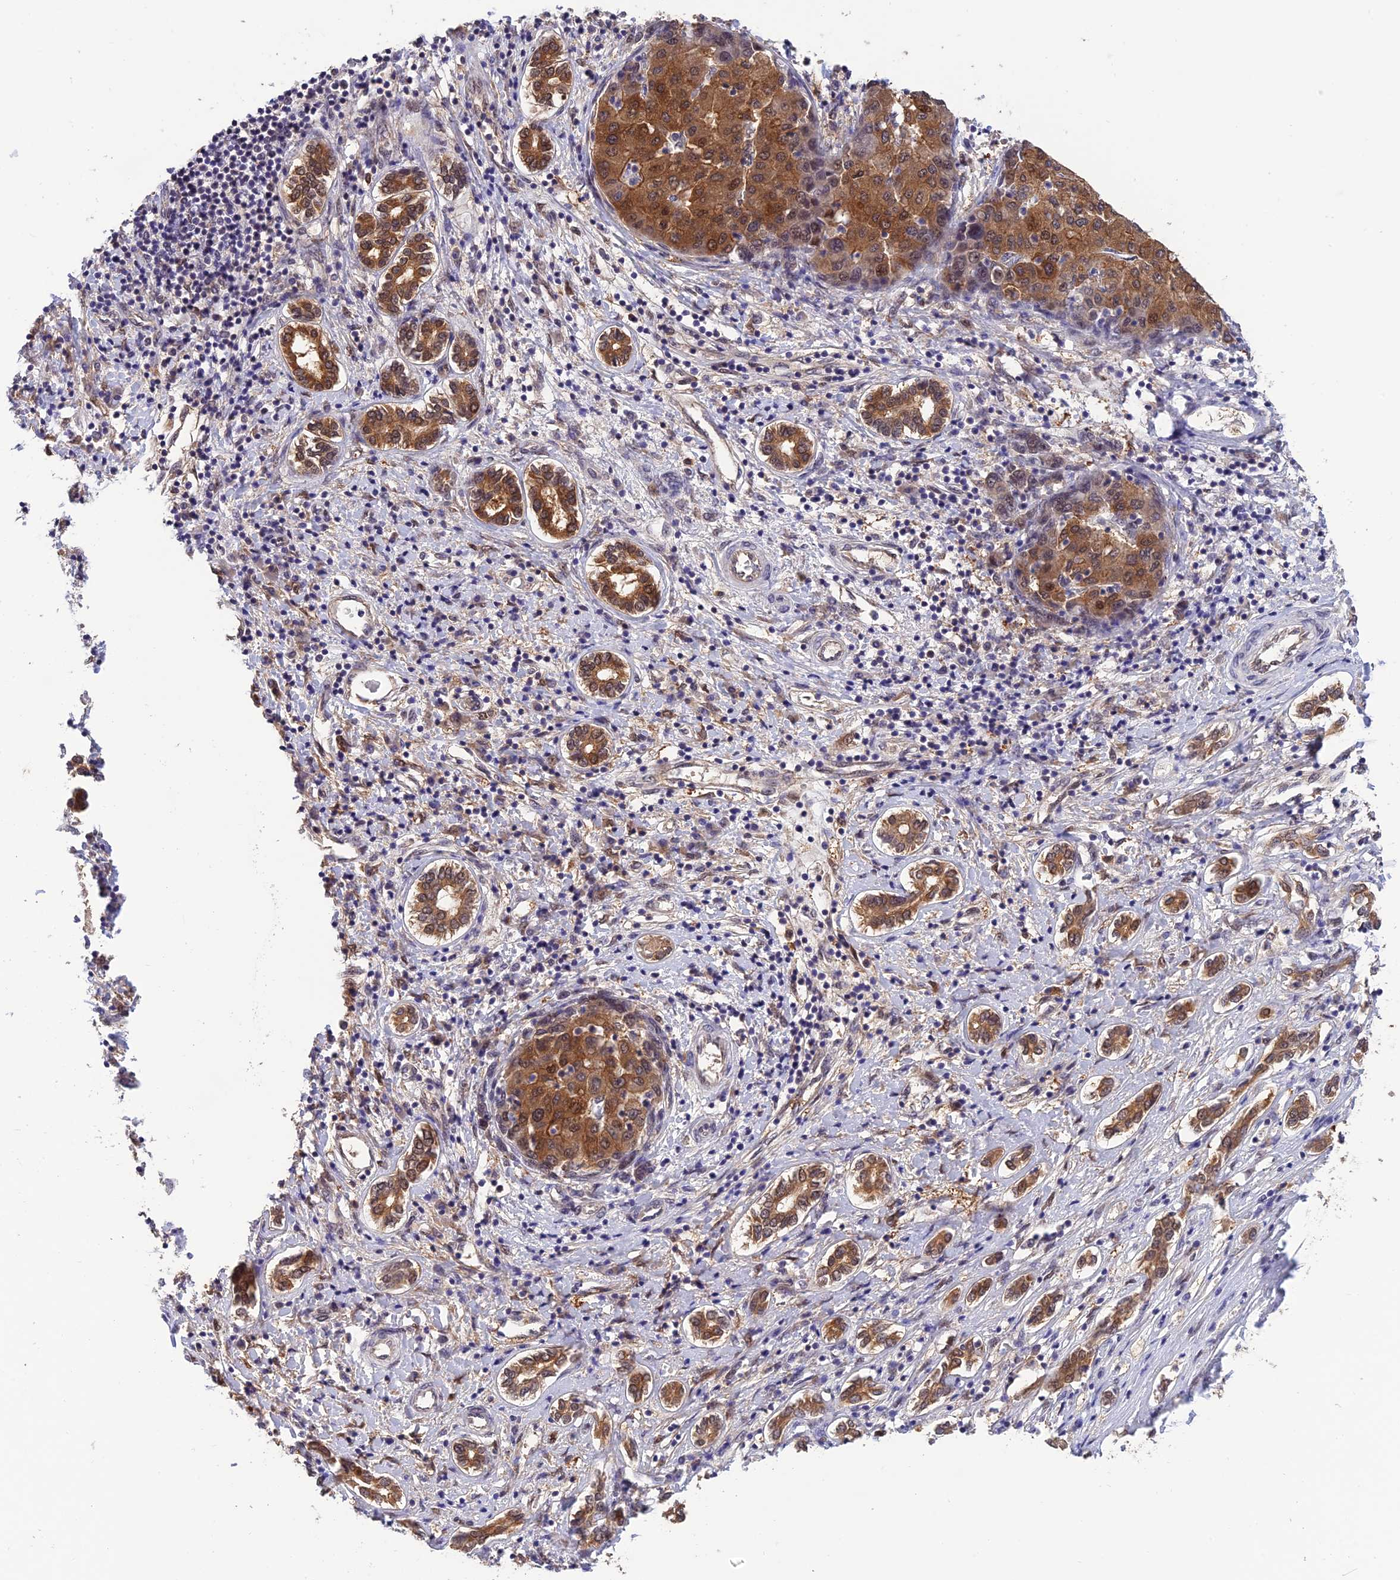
{"staining": {"intensity": "moderate", "quantity": ">75%", "location": "cytoplasmic/membranous,nuclear"}, "tissue": "liver cancer", "cell_type": "Tumor cells", "image_type": "cancer", "snomed": [{"axis": "morphology", "description": "Carcinoma, Hepatocellular, NOS"}, {"axis": "topography", "description": "Liver"}], "caption": "This is a histology image of IHC staining of liver hepatocellular carcinoma, which shows moderate expression in the cytoplasmic/membranous and nuclear of tumor cells.", "gene": "MNS1", "patient": {"sex": "male", "age": 65}}